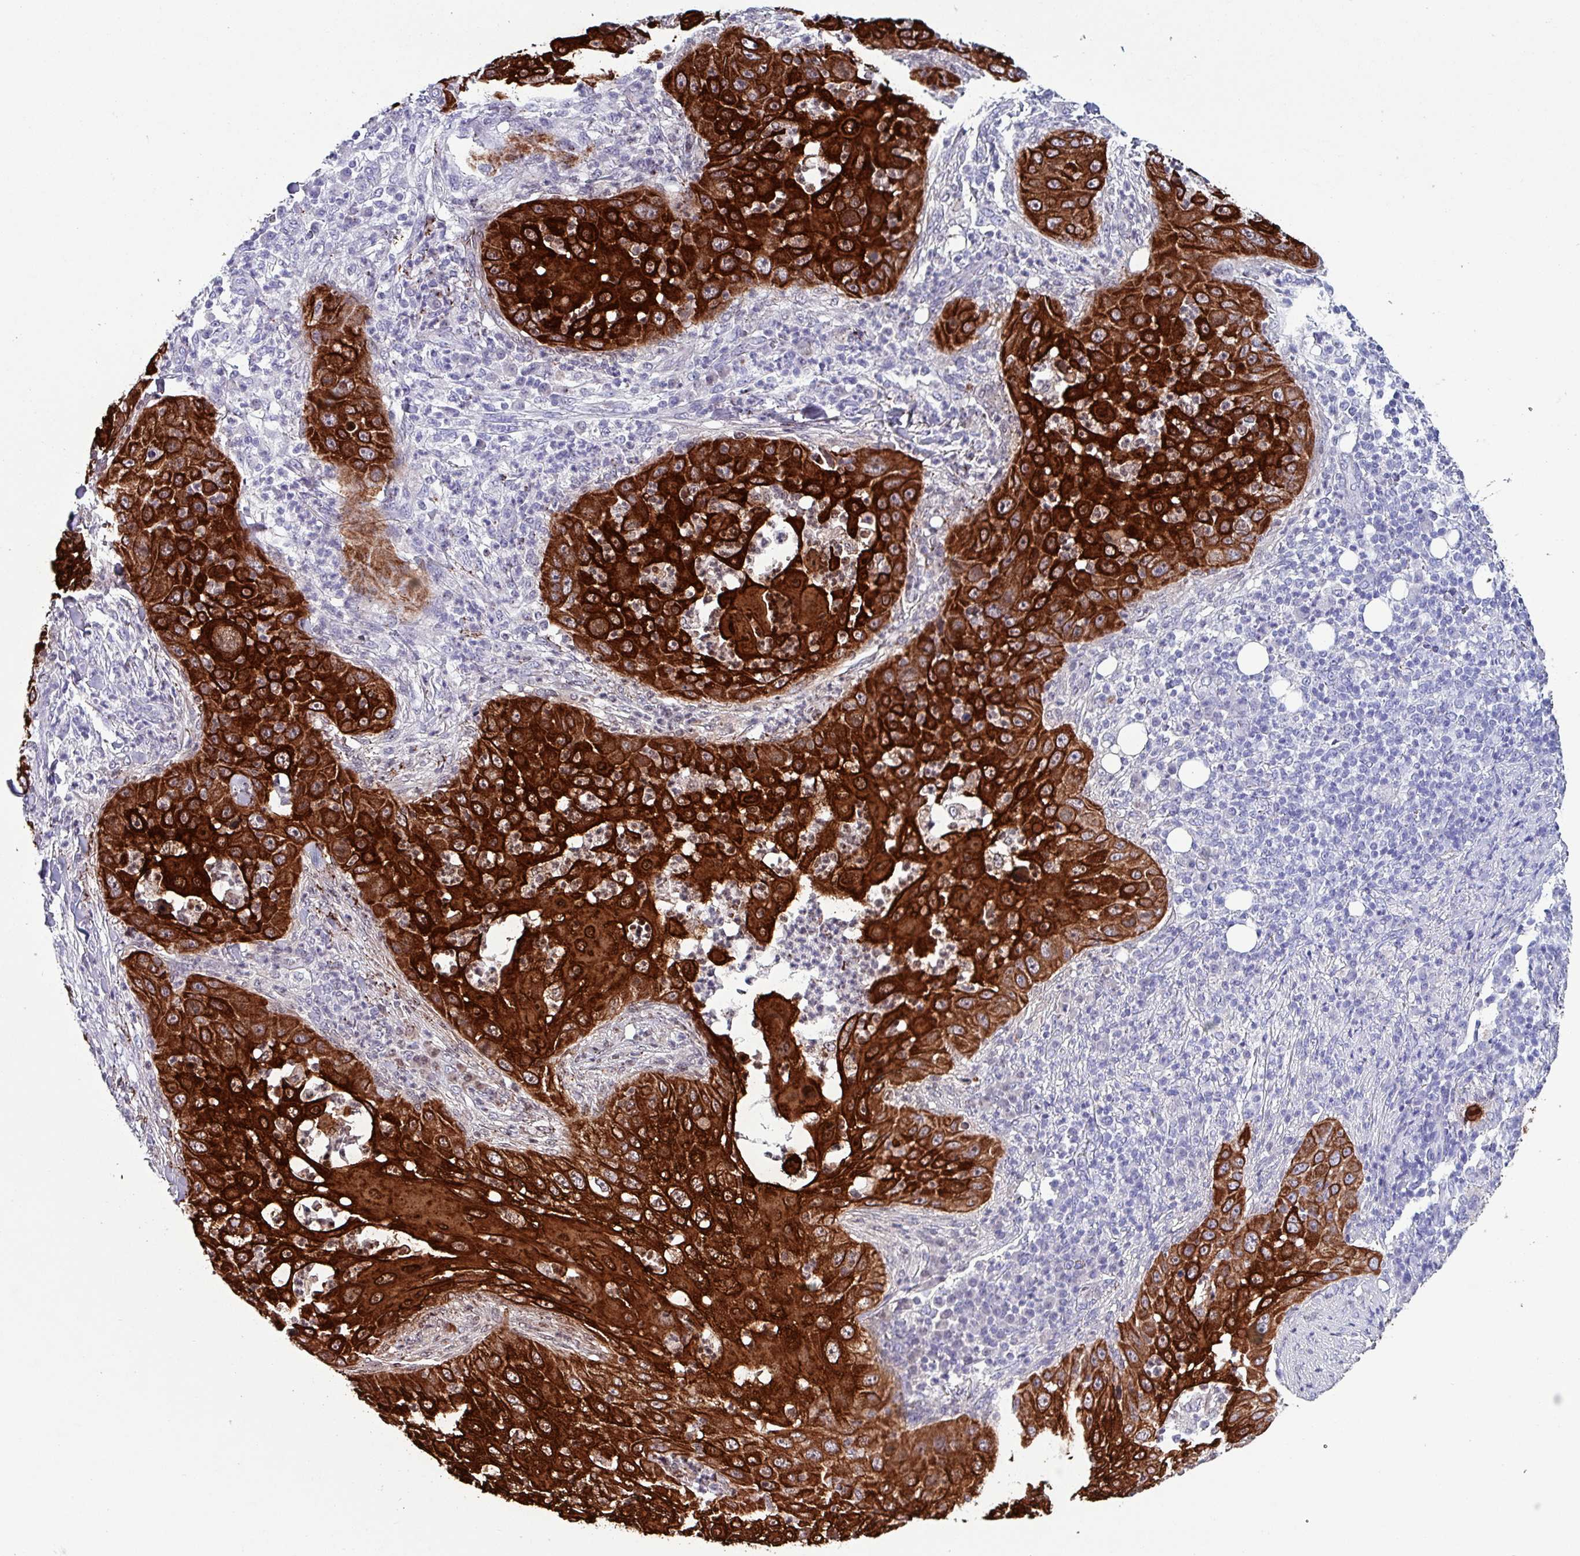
{"staining": {"intensity": "strong", "quantity": ">75%", "location": "cytoplasmic/membranous"}, "tissue": "skin cancer", "cell_type": "Tumor cells", "image_type": "cancer", "snomed": [{"axis": "morphology", "description": "Squamous cell carcinoma, NOS"}, {"axis": "topography", "description": "Skin"}], "caption": "Immunohistochemical staining of squamous cell carcinoma (skin) displays high levels of strong cytoplasmic/membranous expression in about >75% of tumor cells.", "gene": "KRT6C", "patient": {"sex": "female", "age": 44}}